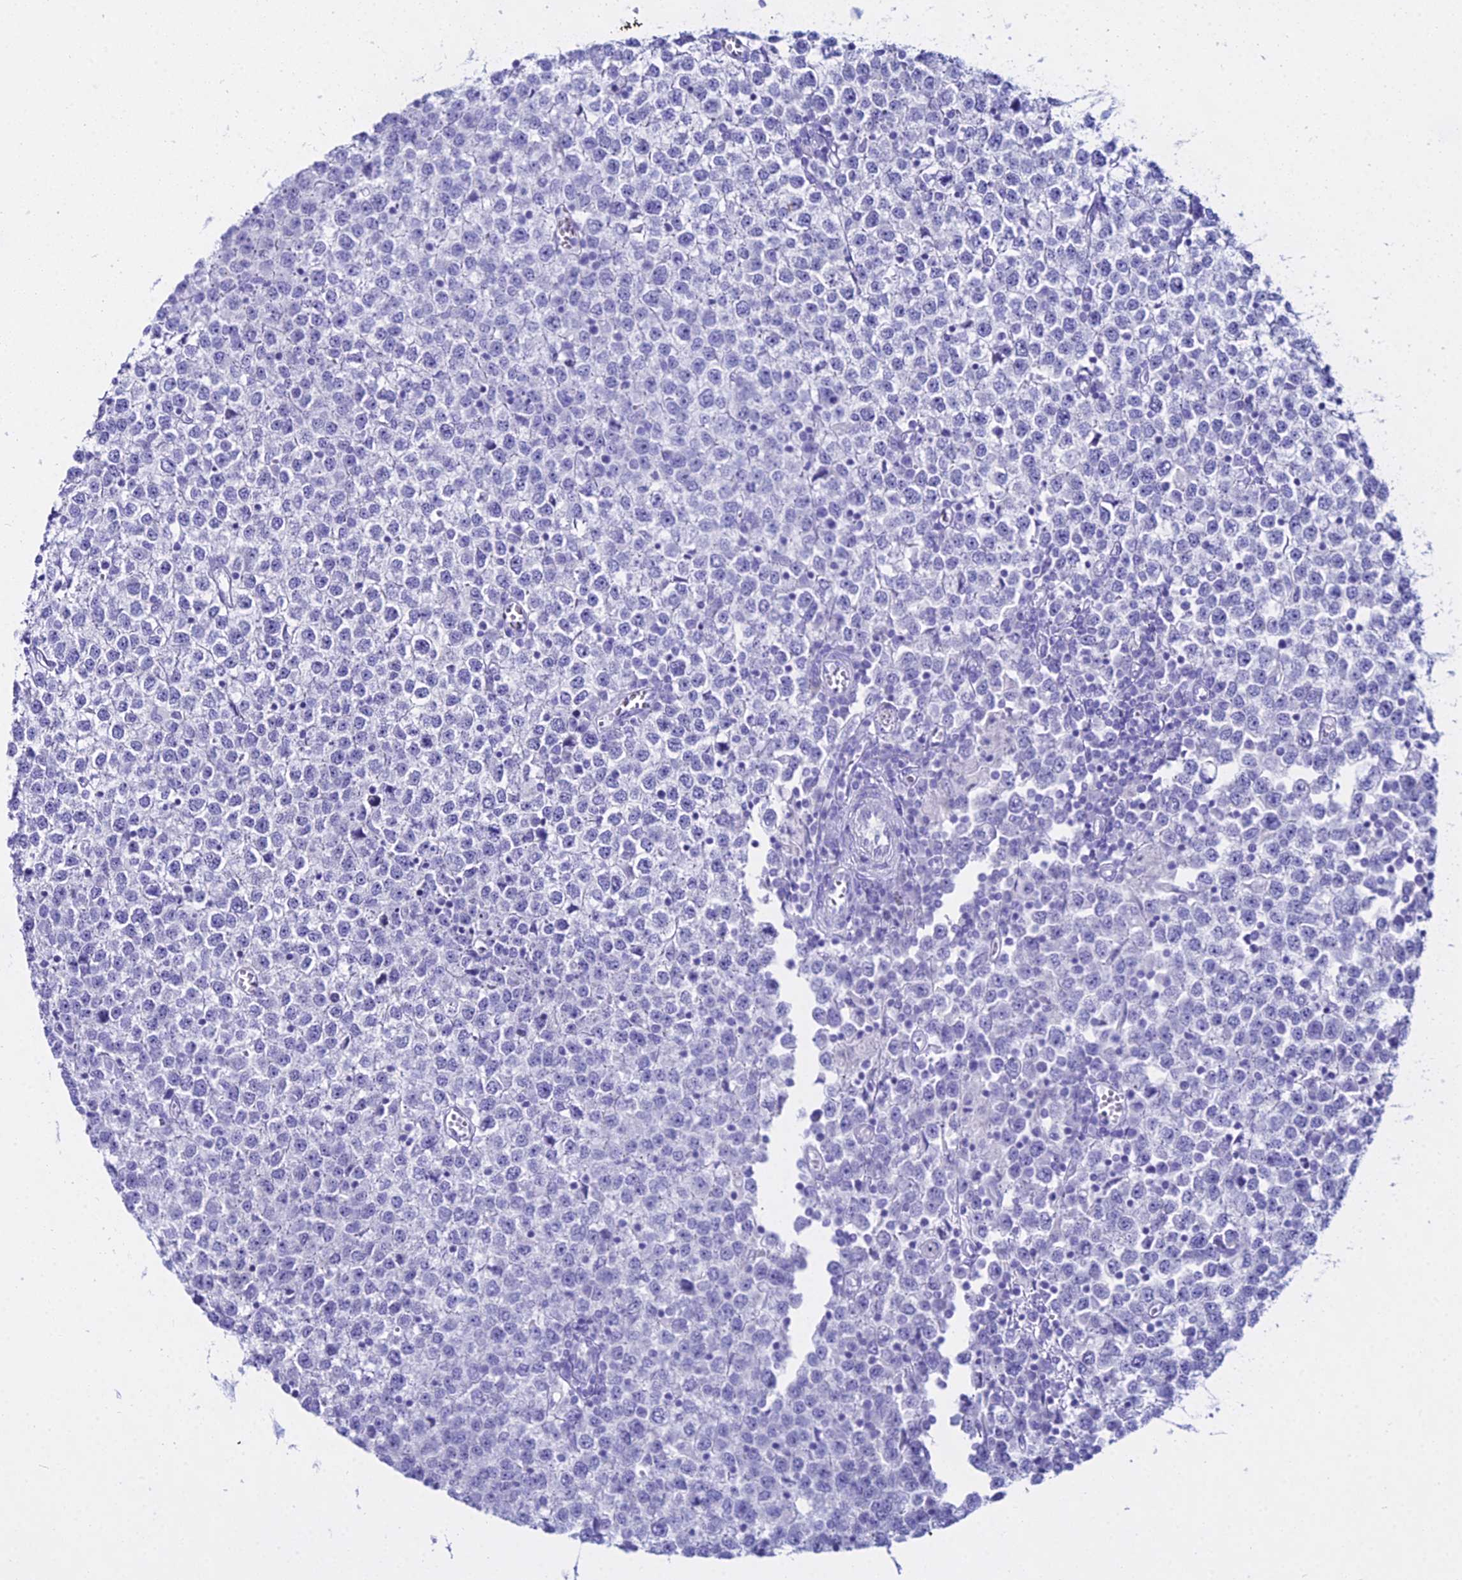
{"staining": {"intensity": "negative", "quantity": "none", "location": "none"}, "tissue": "testis cancer", "cell_type": "Tumor cells", "image_type": "cancer", "snomed": [{"axis": "morphology", "description": "Seminoma, NOS"}, {"axis": "topography", "description": "Testis"}], "caption": "Tumor cells show no significant protein positivity in seminoma (testis).", "gene": "CGB2", "patient": {"sex": "male", "age": 65}}